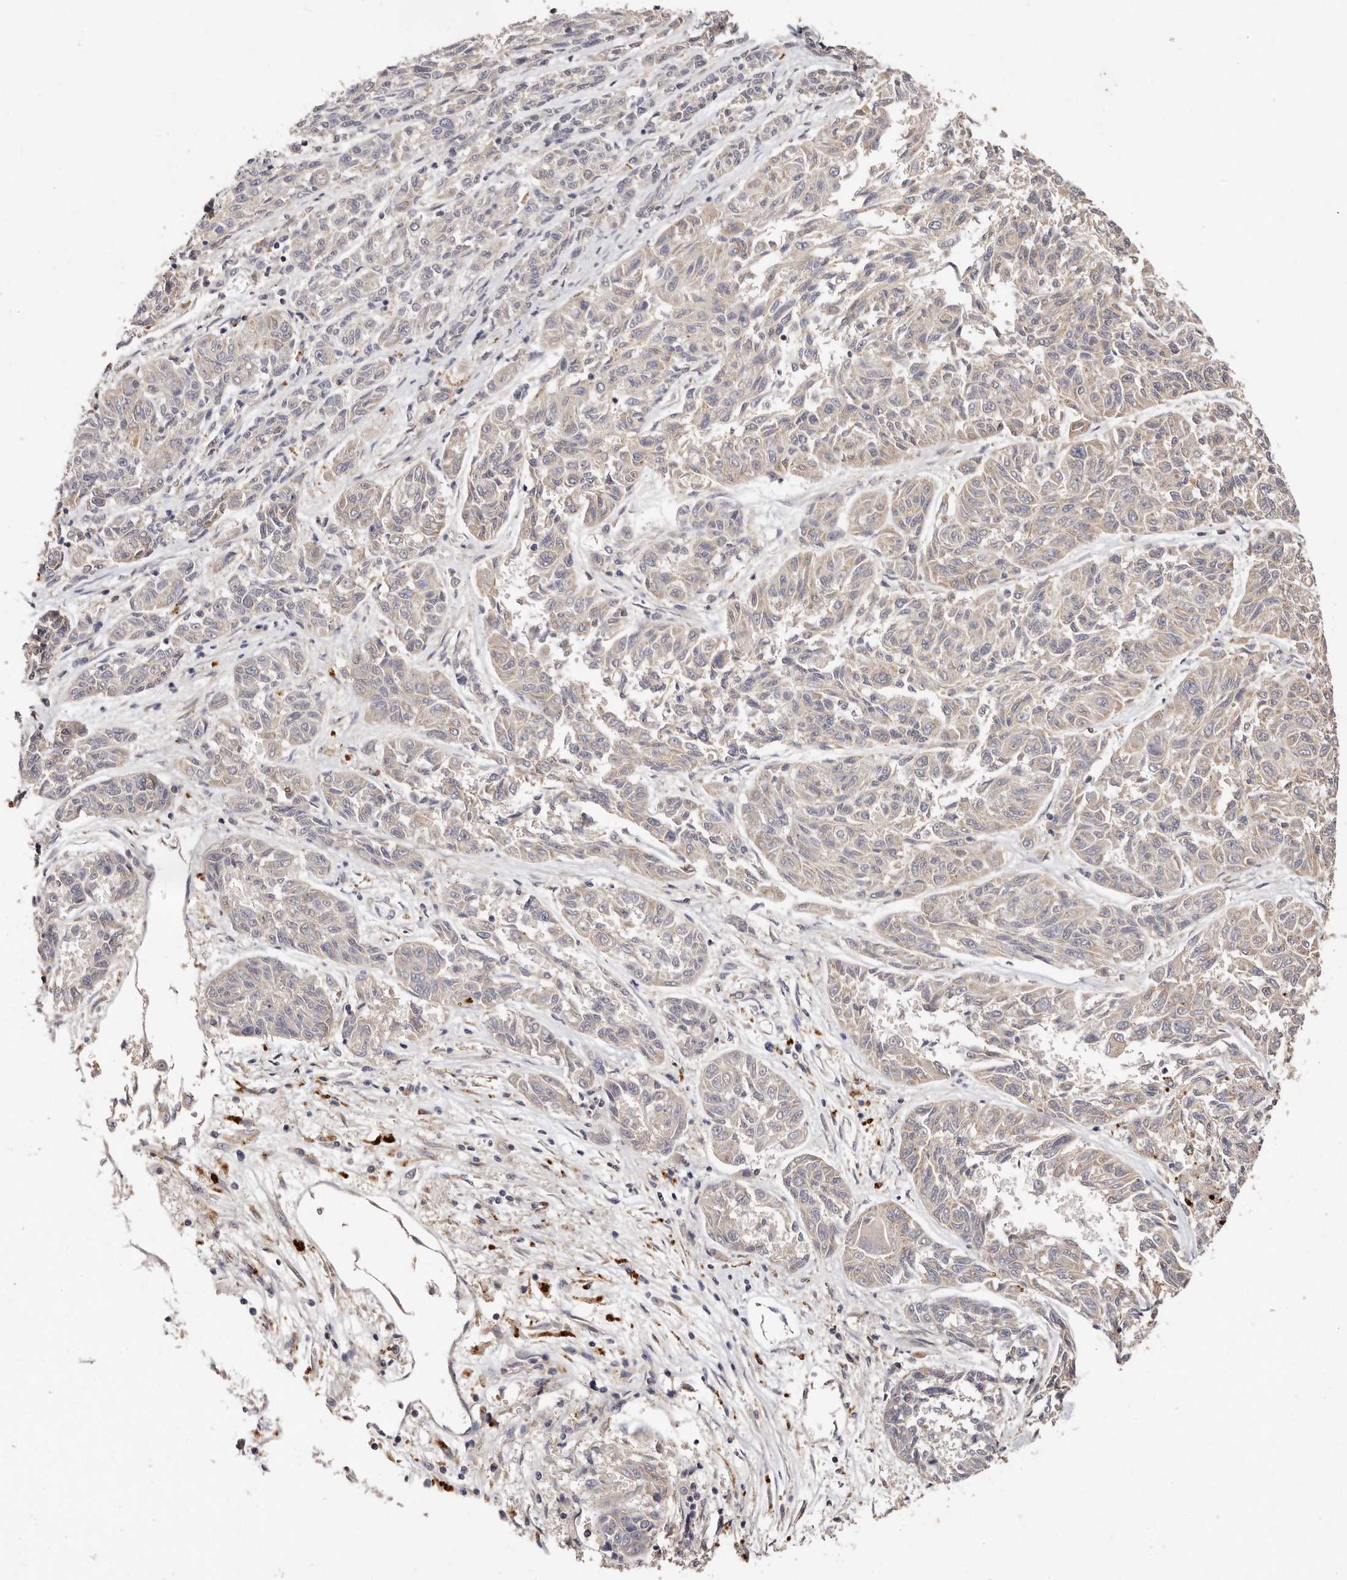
{"staining": {"intensity": "negative", "quantity": "none", "location": "none"}, "tissue": "melanoma", "cell_type": "Tumor cells", "image_type": "cancer", "snomed": [{"axis": "morphology", "description": "Malignant melanoma, NOS"}, {"axis": "topography", "description": "Skin"}], "caption": "Malignant melanoma was stained to show a protein in brown. There is no significant positivity in tumor cells.", "gene": "THBS3", "patient": {"sex": "male", "age": 53}}